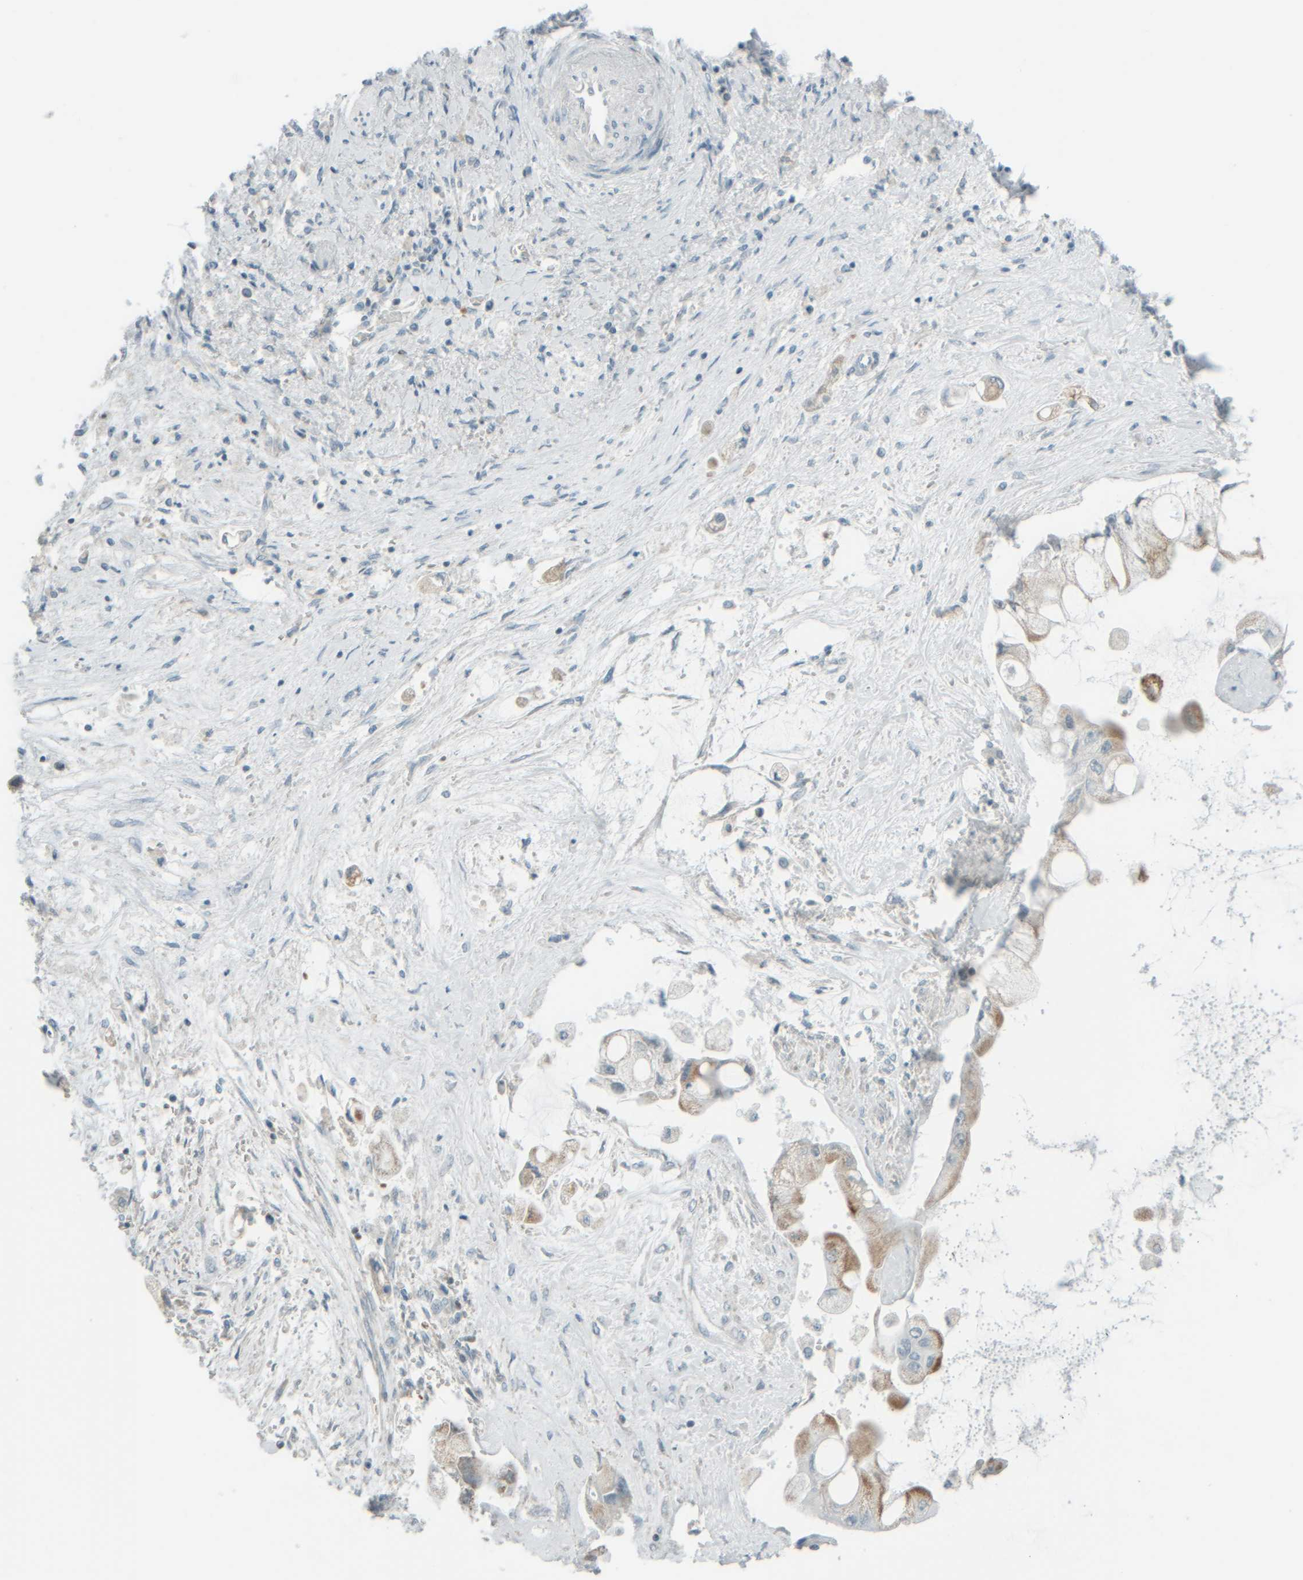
{"staining": {"intensity": "moderate", "quantity": ">75%", "location": "cytoplasmic/membranous"}, "tissue": "liver cancer", "cell_type": "Tumor cells", "image_type": "cancer", "snomed": [{"axis": "morphology", "description": "Cholangiocarcinoma"}, {"axis": "topography", "description": "Liver"}], "caption": "IHC image of cholangiocarcinoma (liver) stained for a protein (brown), which shows medium levels of moderate cytoplasmic/membranous staining in about >75% of tumor cells.", "gene": "PTGES3L-AARSD1", "patient": {"sex": "male", "age": 50}}